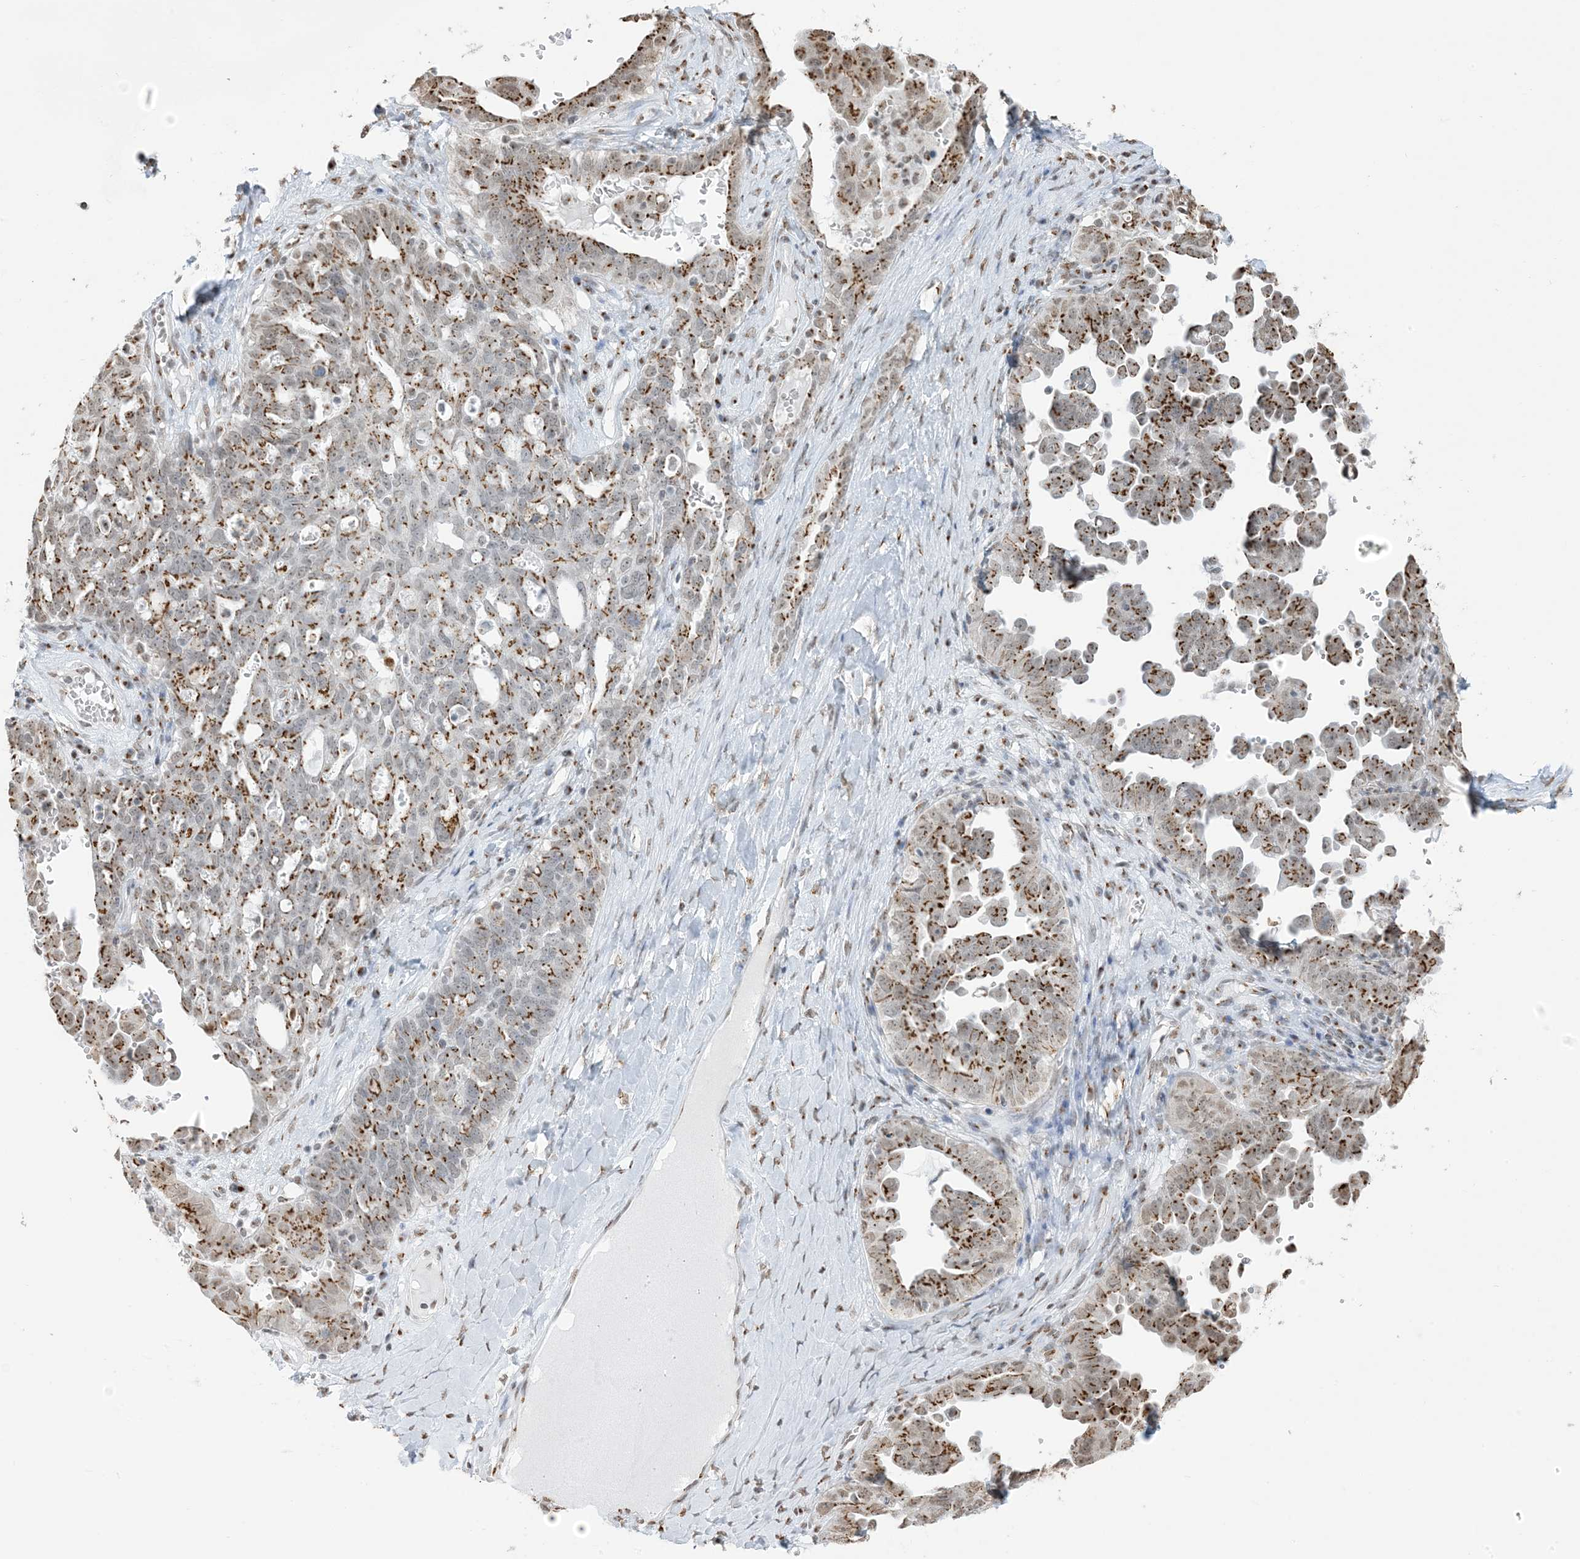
{"staining": {"intensity": "moderate", "quantity": ">75%", "location": "cytoplasmic/membranous,nuclear"}, "tissue": "ovarian cancer", "cell_type": "Tumor cells", "image_type": "cancer", "snomed": [{"axis": "morphology", "description": "Carcinoma, endometroid"}, {"axis": "topography", "description": "Ovary"}], "caption": "High-magnification brightfield microscopy of ovarian endometroid carcinoma stained with DAB (brown) and counterstained with hematoxylin (blue). tumor cells exhibit moderate cytoplasmic/membranous and nuclear expression is seen in about>75% of cells. The protein is shown in brown color, while the nuclei are stained blue.", "gene": "GPR107", "patient": {"sex": "female", "age": 62}}